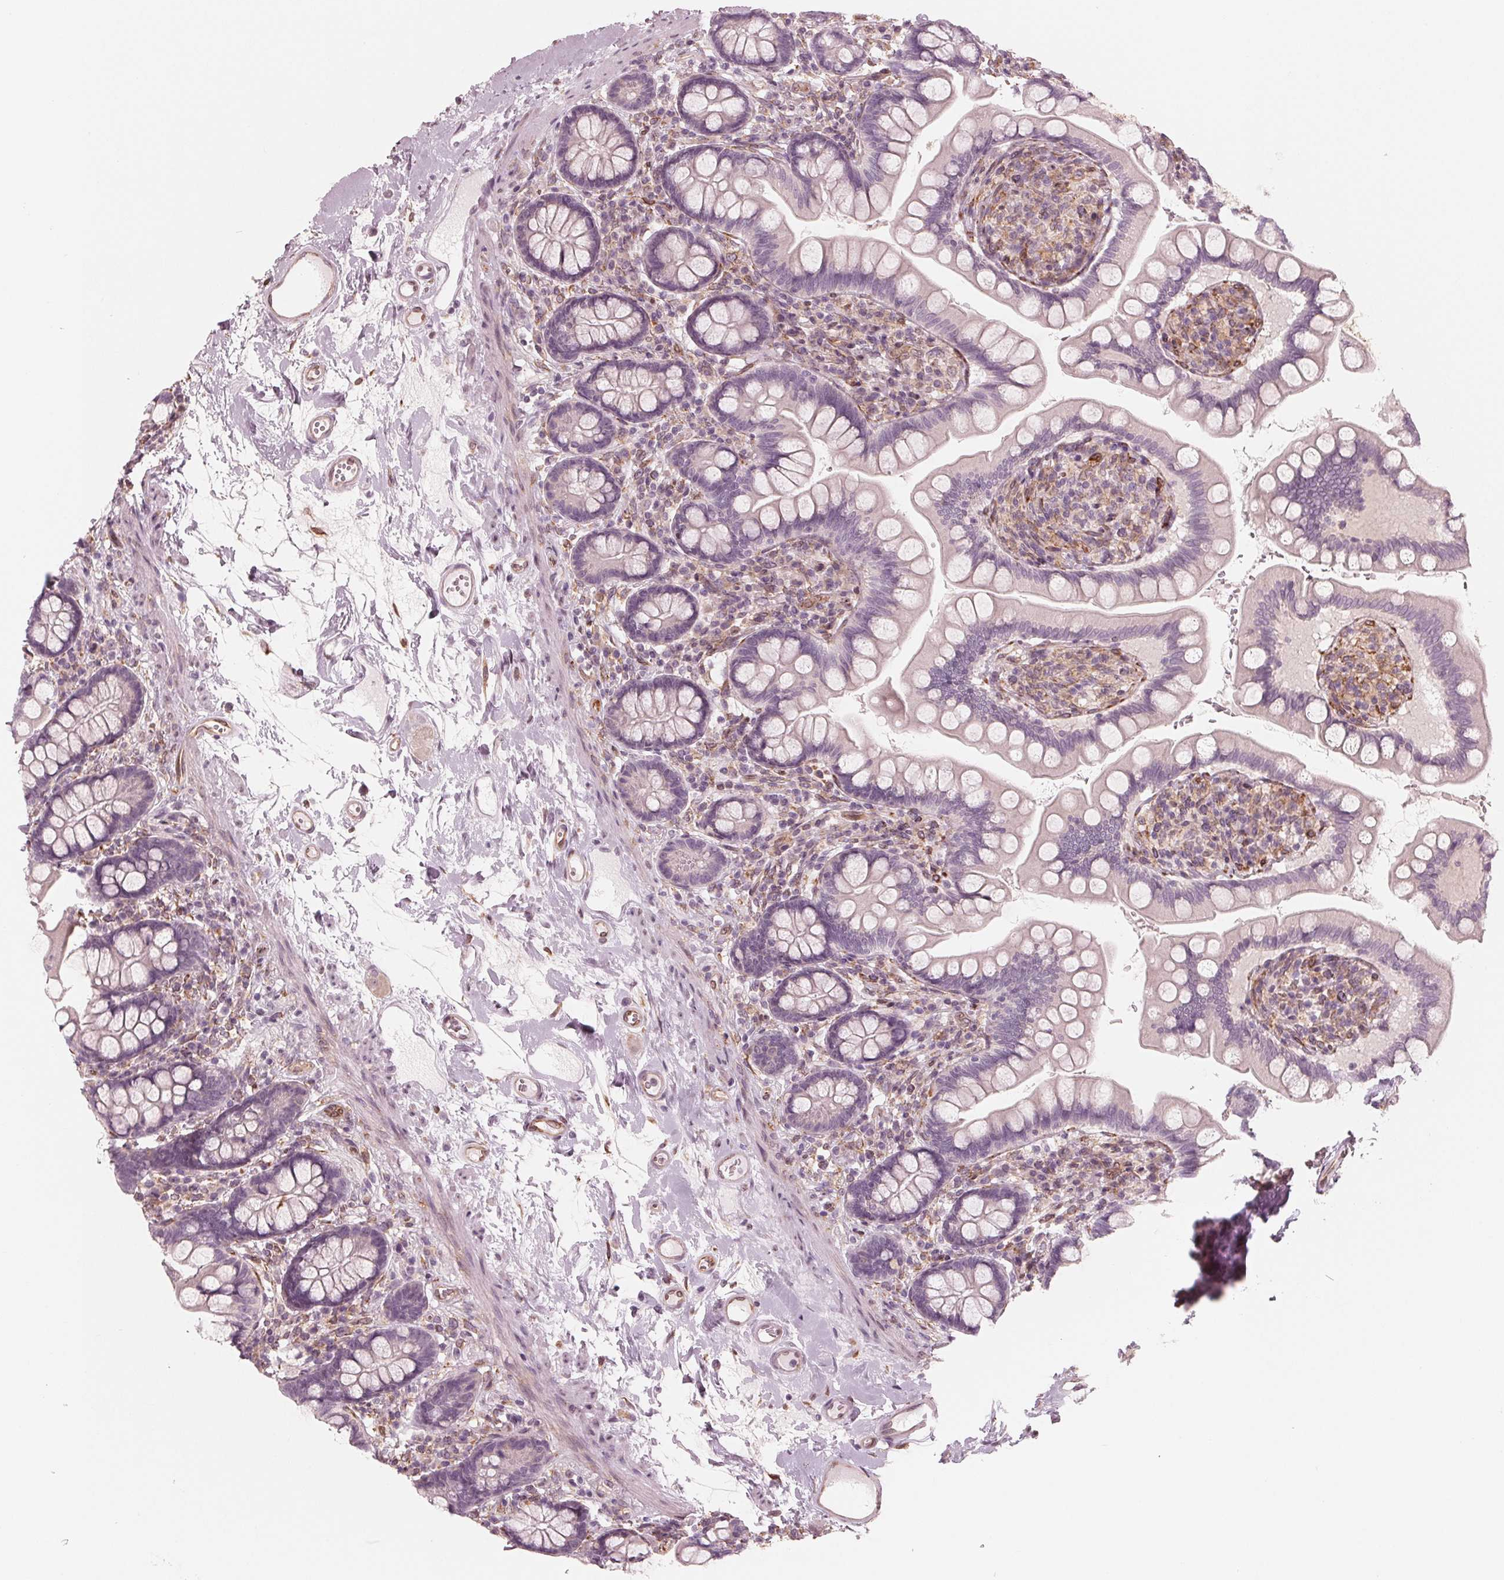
{"staining": {"intensity": "negative", "quantity": "none", "location": "none"}, "tissue": "small intestine", "cell_type": "Glandular cells", "image_type": "normal", "snomed": [{"axis": "morphology", "description": "Normal tissue, NOS"}, {"axis": "topography", "description": "Small intestine"}], "caption": "The IHC photomicrograph has no significant expression in glandular cells of small intestine.", "gene": "IKBIP", "patient": {"sex": "female", "age": 56}}